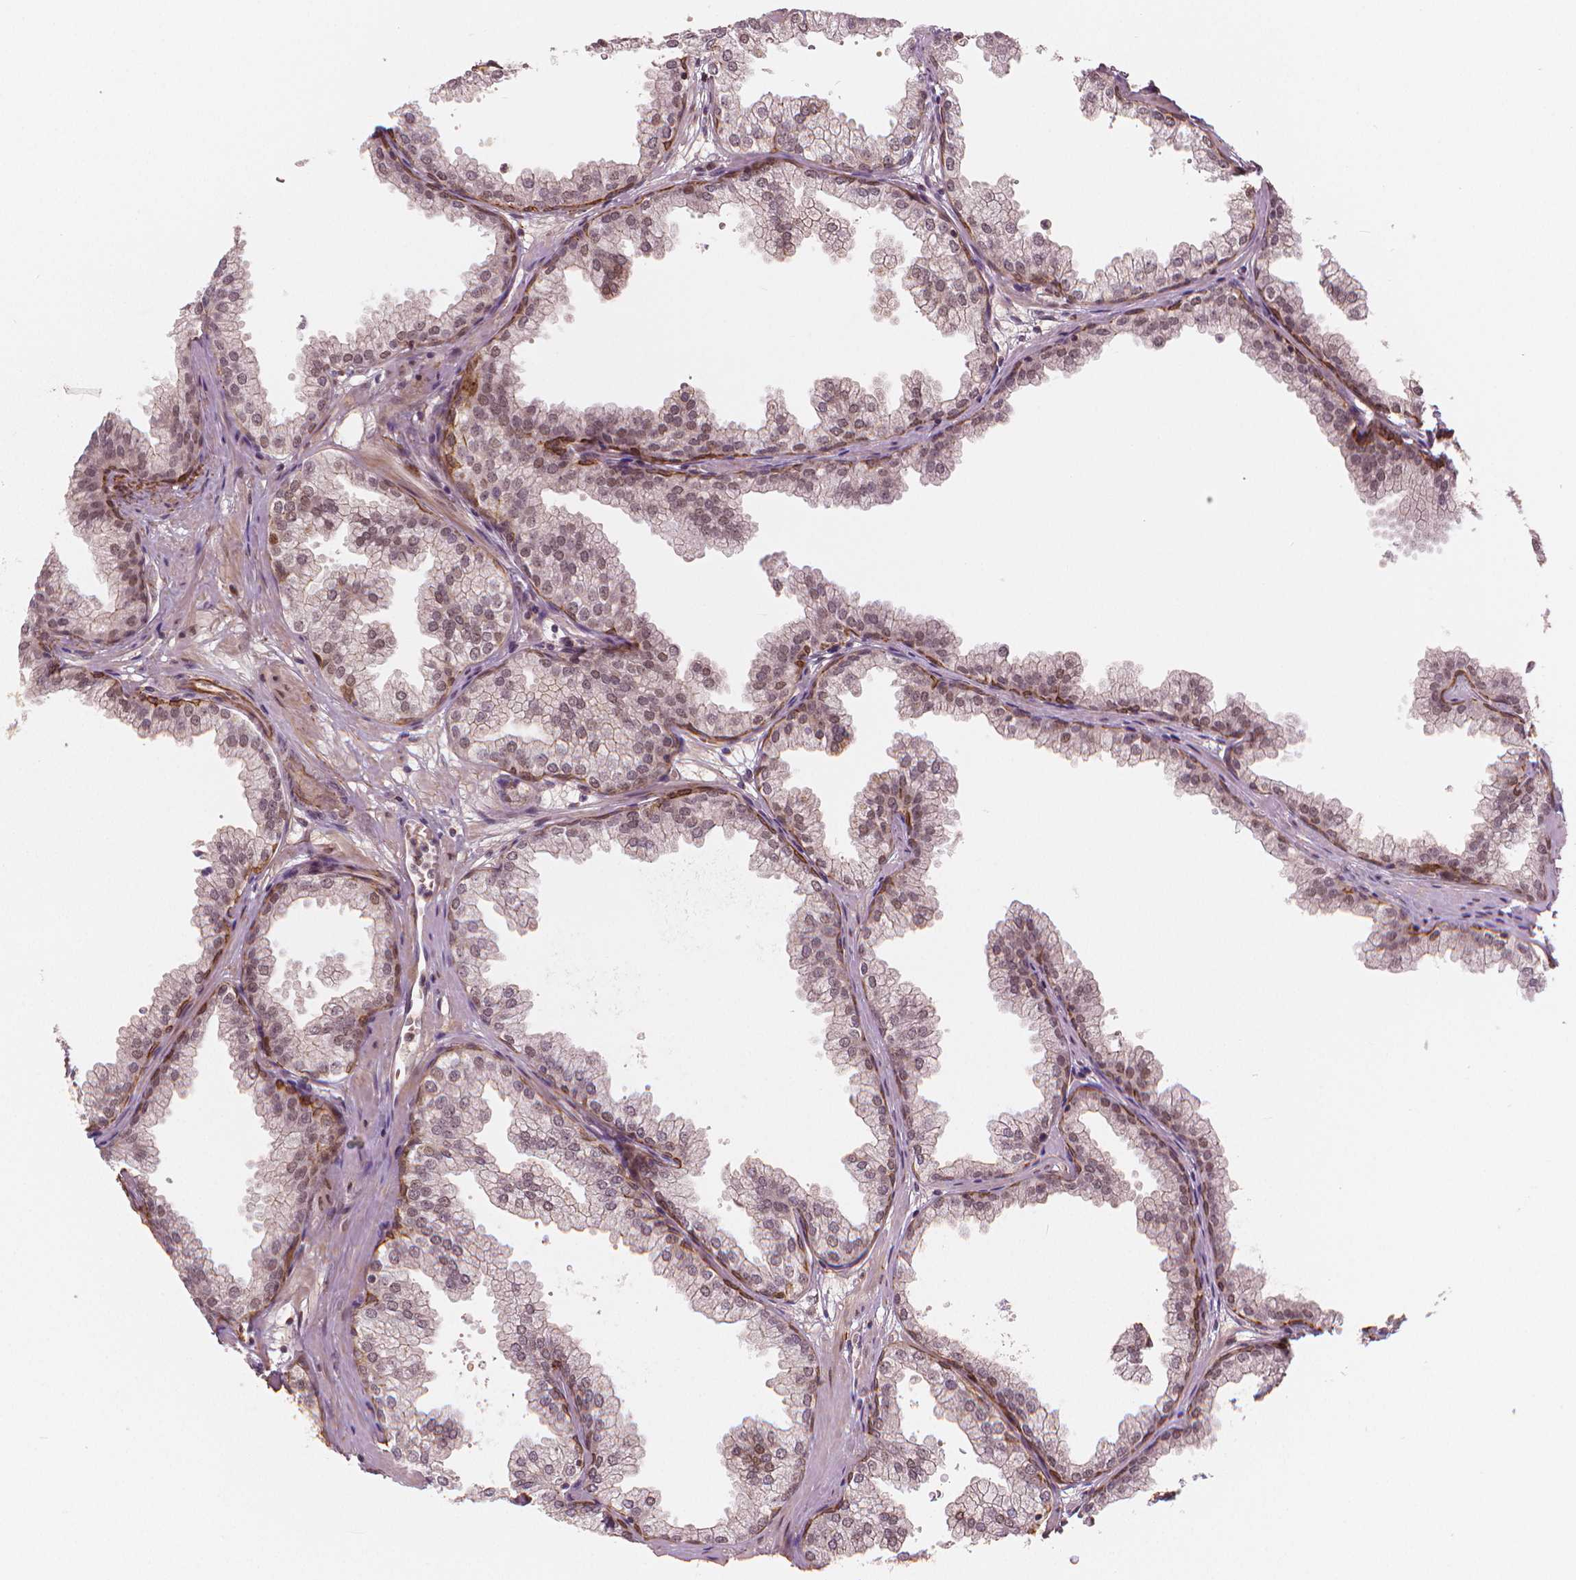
{"staining": {"intensity": "moderate", "quantity": "<25%", "location": "nuclear"}, "tissue": "prostate", "cell_type": "Glandular cells", "image_type": "normal", "snomed": [{"axis": "morphology", "description": "Normal tissue, NOS"}, {"axis": "topography", "description": "Prostate"}], "caption": "Immunohistochemical staining of unremarkable human prostate reveals <25% levels of moderate nuclear protein expression in approximately <25% of glandular cells. The staining is performed using DAB (3,3'-diaminobenzidine) brown chromogen to label protein expression. The nuclei are counter-stained blue using hematoxylin.", "gene": "NSD2", "patient": {"sex": "male", "age": 37}}